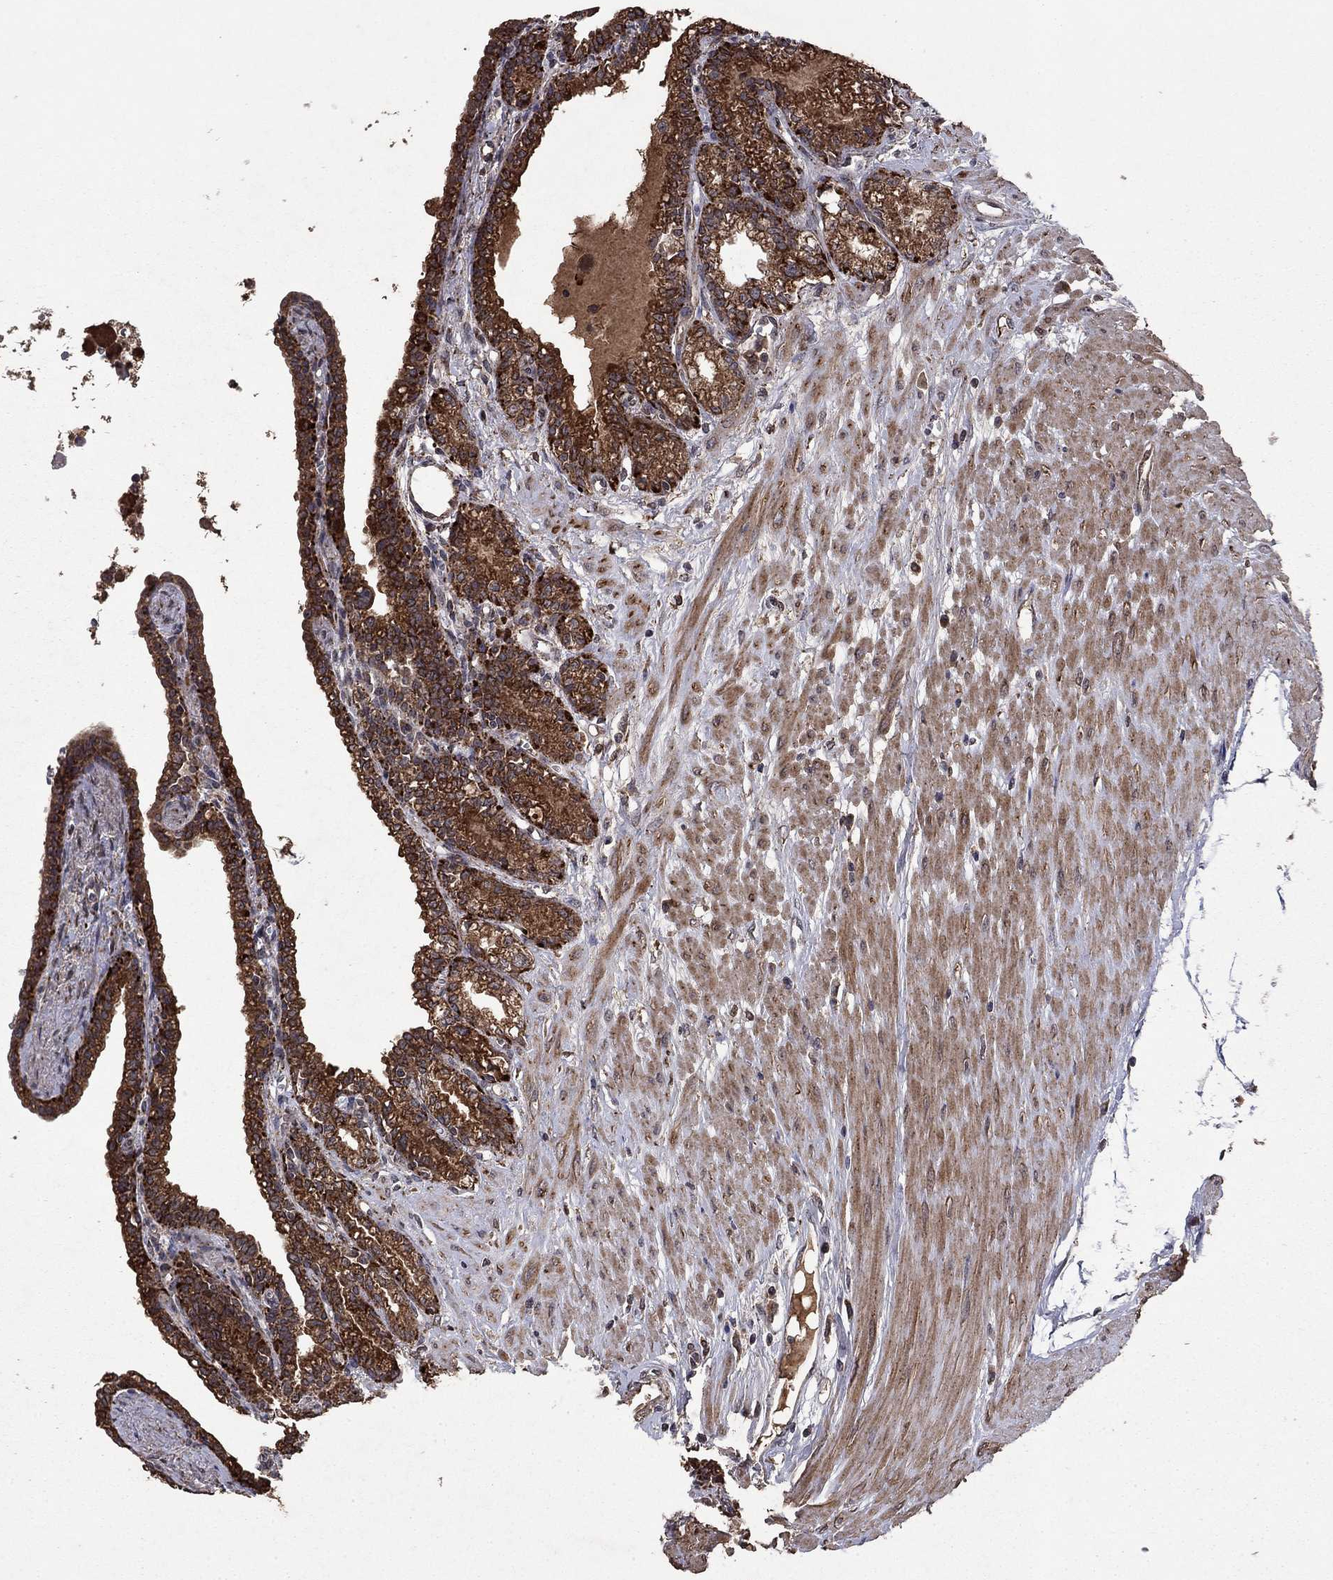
{"staining": {"intensity": "strong", "quantity": ">75%", "location": "cytoplasmic/membranous"}, "tissue": "seminal vesicle", "cell_type": "Glandular cells", "image_type": "normal", "snomed": [{"axis": "morphology", "description": "Normal tissue, NOS"}, {"axis": "morphology", "description": "Urothelial carcinoma, NOS"}, {"axis": "topography", "description": "Urinary bladder"}, {"axis": "topography", "description": "Seminal veicle"}], "caption": "A high-resolution photomicrograph shows IHC staining of benign seminal vesicle, which displays strong cytoplasmic/membranous staining in about >75% of glandular cells.", "gene": "DHRS1", "patient": {"sex": "male", "age": 76}}